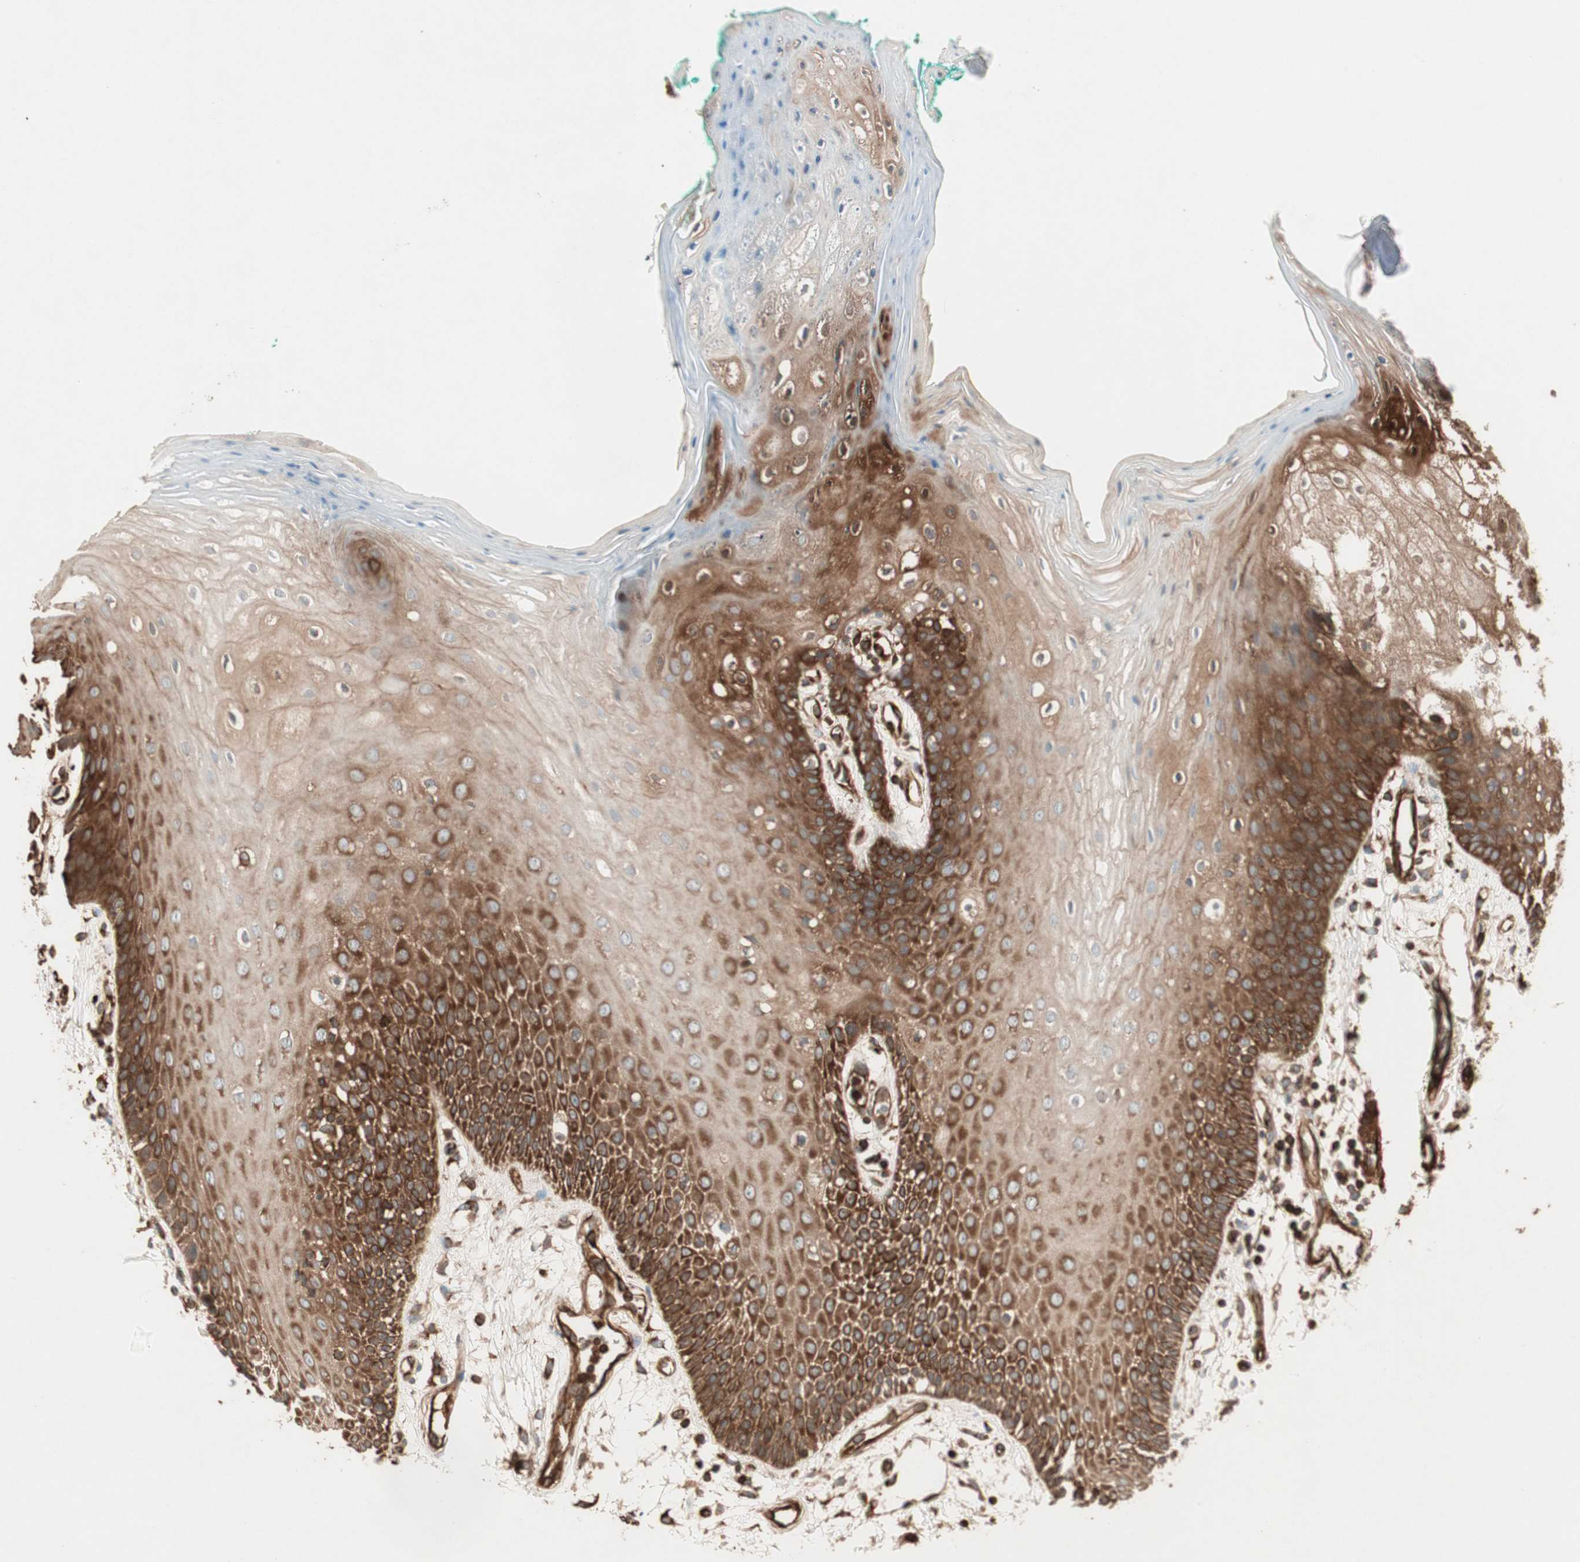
{"staining": {"intensity": "strong", "quantity": ">75%", "location": "cytoplasmic/membranous"}, "tissue": "oral mucosa", "cell_type": "Squamous epithelial cells", "image_type": "normal", "snomed": [{"axis": "morphology", "description": "Normal tissue, NOS"}, {"axis": "morphology", "description": "Squamous cell carcinoma, NOS"}, {"axis": "topography", "description": "Skeletal muscle"}, {"axis": "topography", "description": "Oral tissue"}, {"axis": "topography", "description": "Head-Neck"}], "caption": "IHC staining of unremarkable oral mucosa, which displays high levels of strong cytoplasmic/membranous positivity in about >75% of squamous epithelial cells indicating strong cytoplasmic/membranous protein positivity. The staining was performed using DAB (3,3'-diaminobenzidine) (brown) for protein detection and nuclei were counterstained in hematoxylin (blue).", "gene": "TCP11L1", "patient": {"sex": "female", "age": 84}}